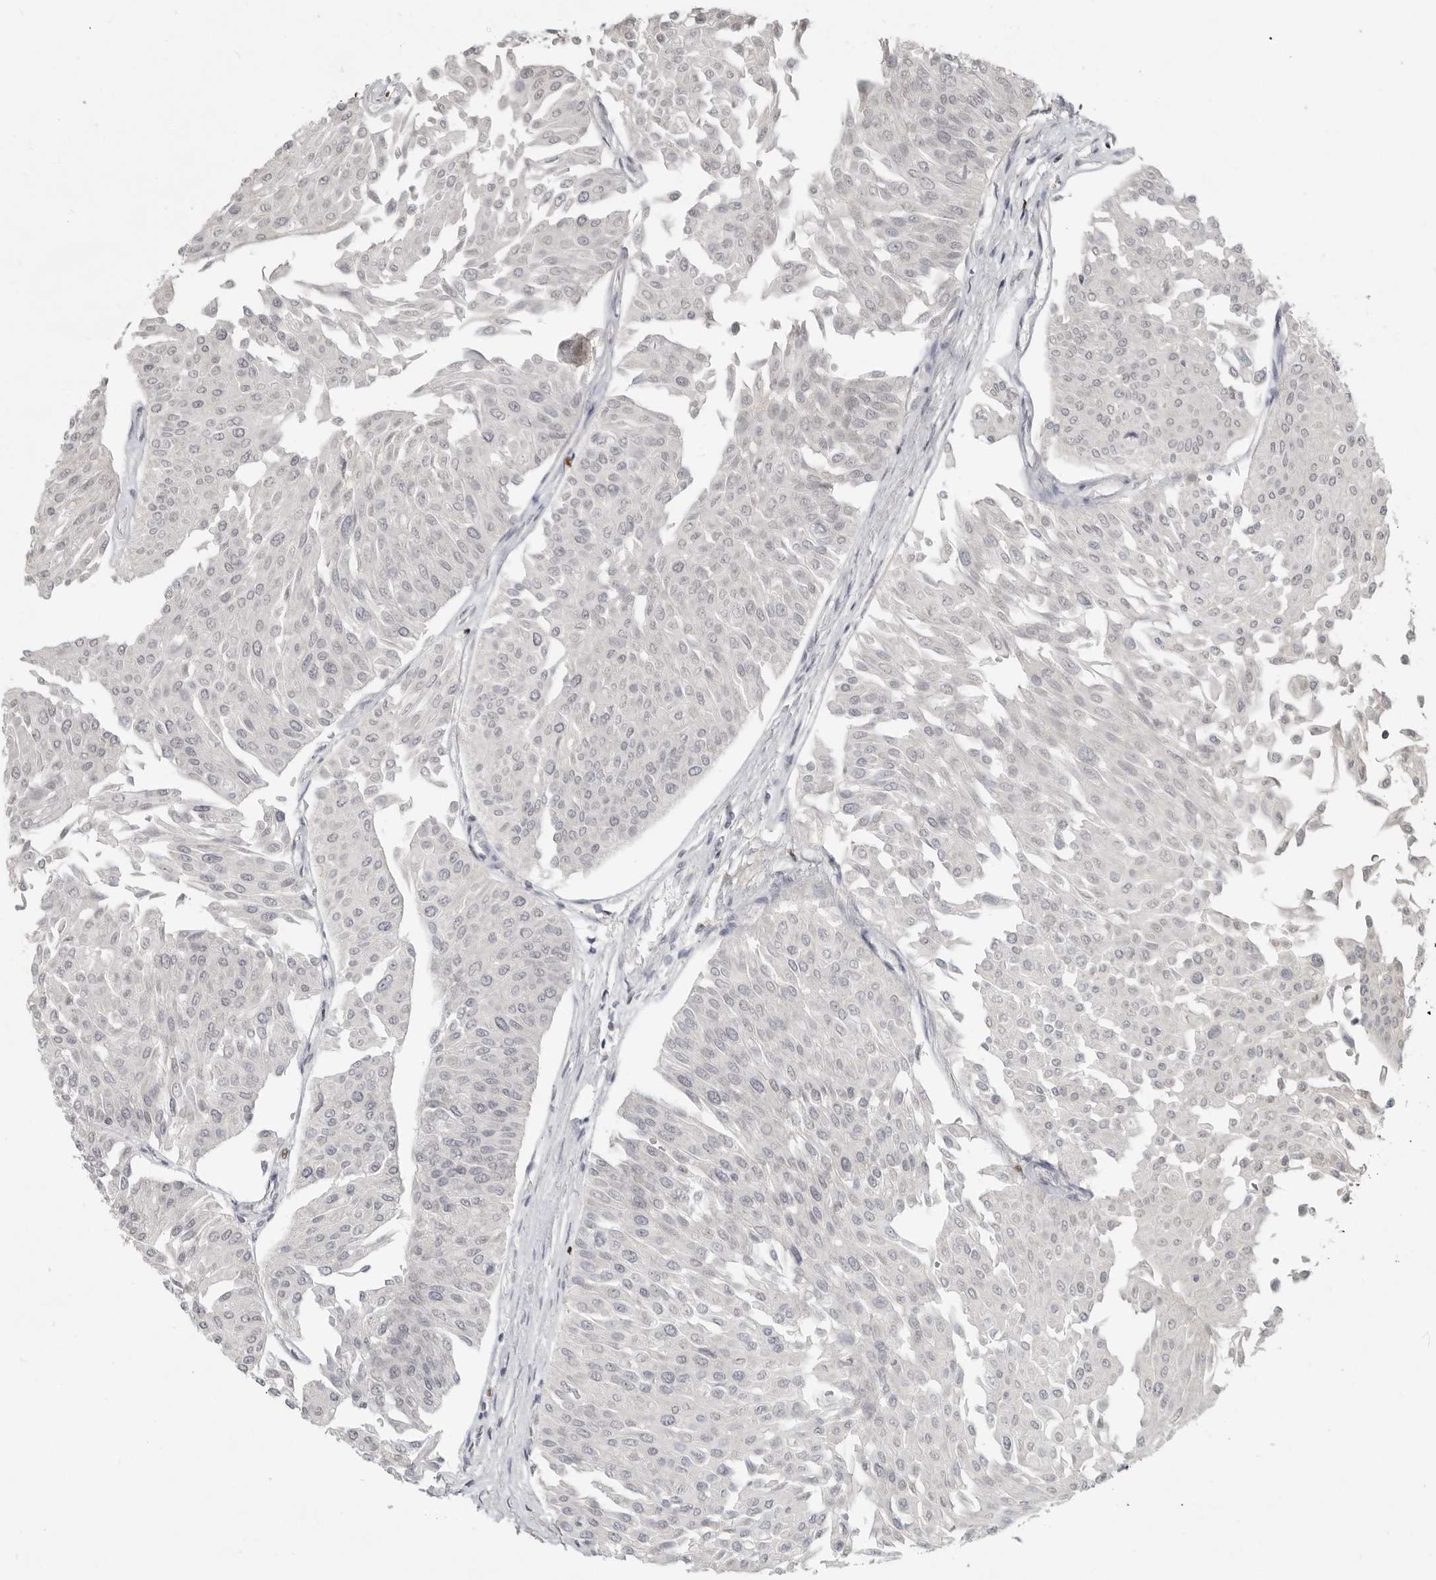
{"staining": {"intensity": "negative", "quantity": "none", "location": "none"}, "tissue": "urothelial cancer", "cell_type": "Tumor cells", "image_type": "cancer", "snomed": [{"axis": "morphology", "description": "Urothelial carcinoma, Low grade"}, {"axis": "topography", "description": "Urinary bladder"}], "caption": "A high-resolution histopathology image shows IHC staining of urothelial cancer, which displays no significant positivity in tumor cells.", "gene": "FOXP3", "patient": {"sex": "male", "age": 67}}